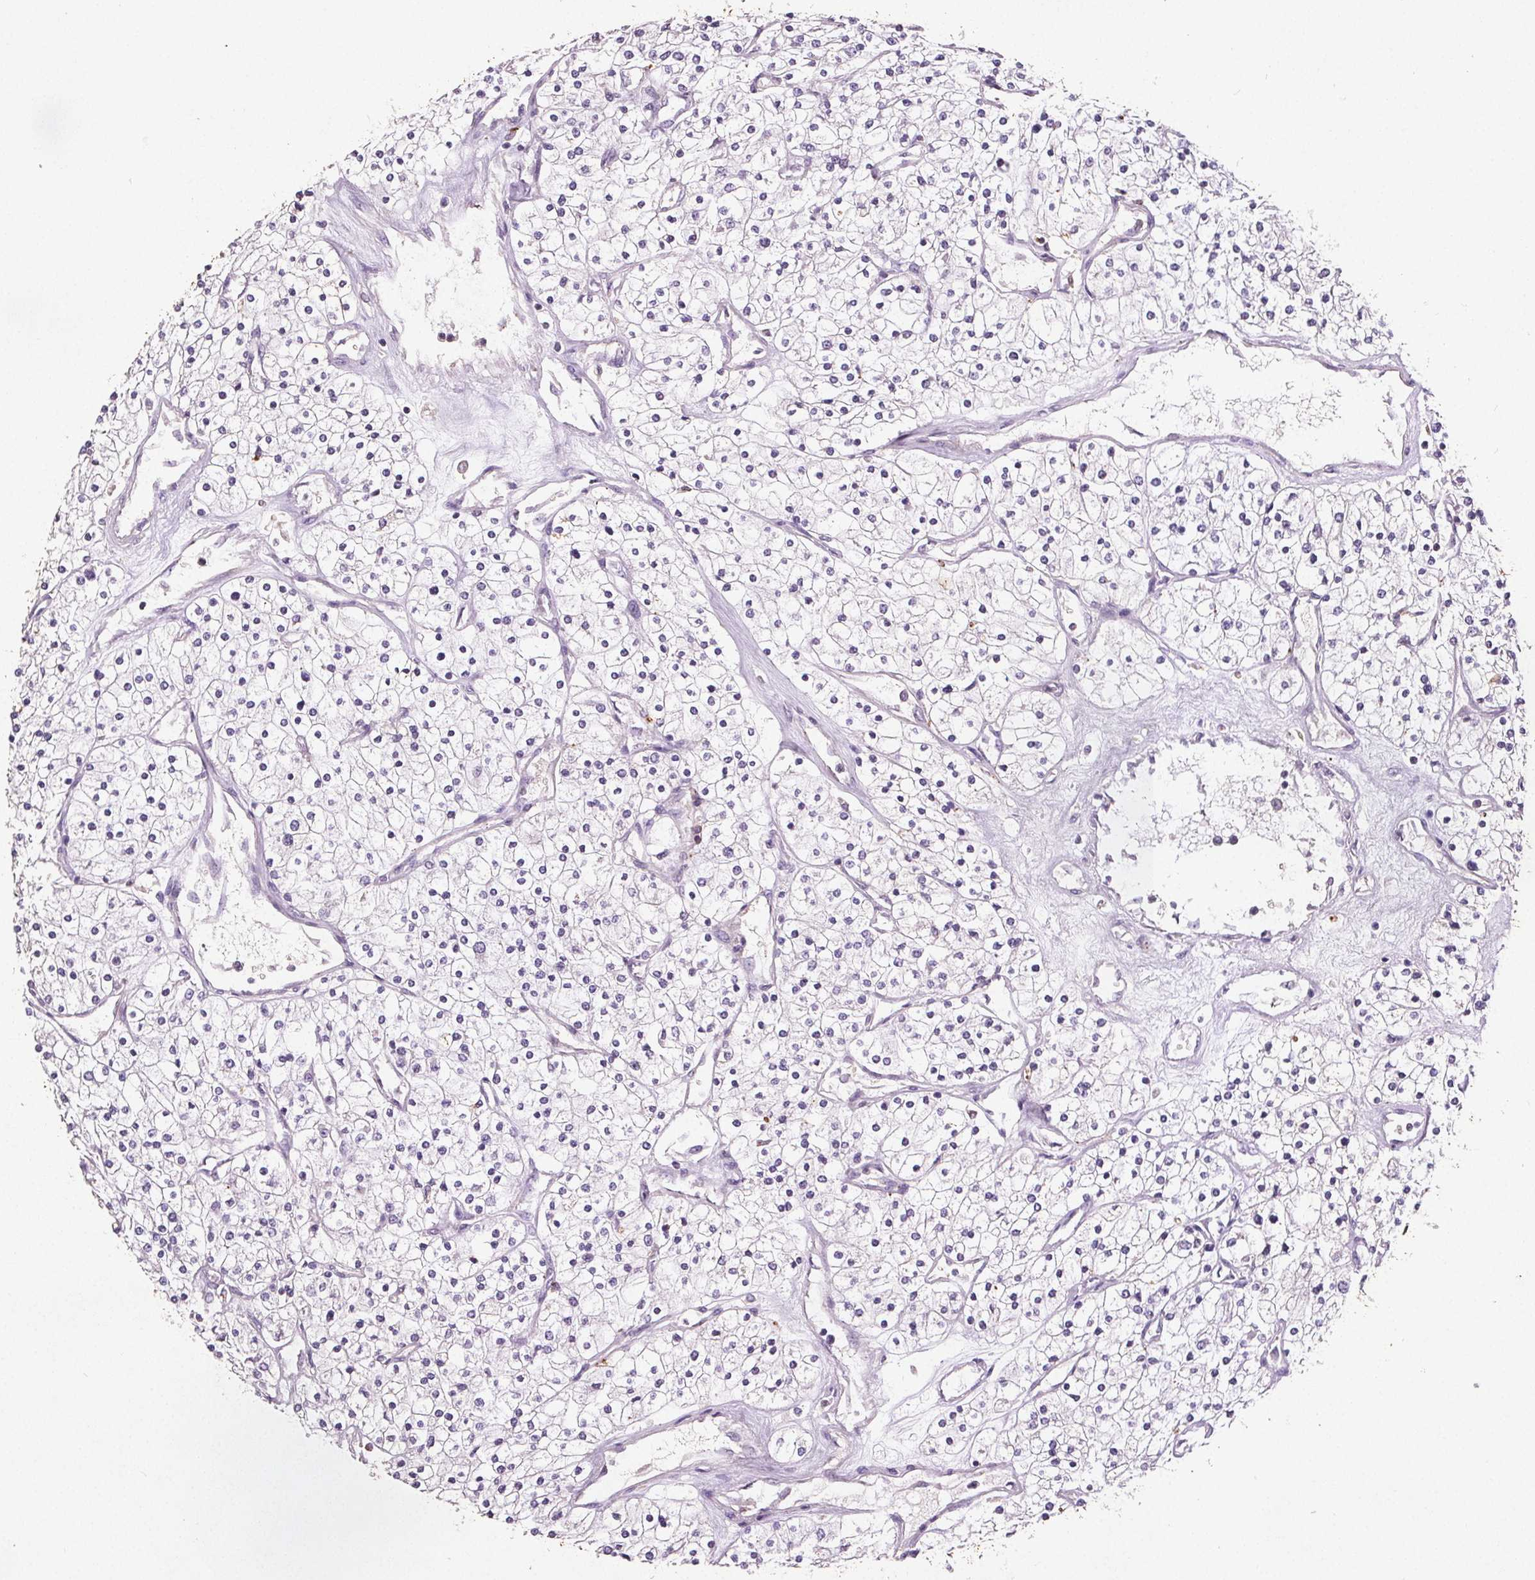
{"staining": {"intensity": "negative", "quantity": "none", "location": "none"}, "tissue": "renal cancer", "cell_type": "Tumor cells", "image_type": "cancer", "snomed": [{"axis": "morphology", "description": "Adenocarcinoma, NOS"}, {"axis": "topography", "description": "Kidney"}], "caption": "High magnification brightfield microscopy of adenocarcinoma (renal) stained with DAB (brown) and counterstained with hematoxylin (blue): tumor cells show no significant positivity.", "gene": "C19orf84", "patient": {"sex": "male", "age": 80}}